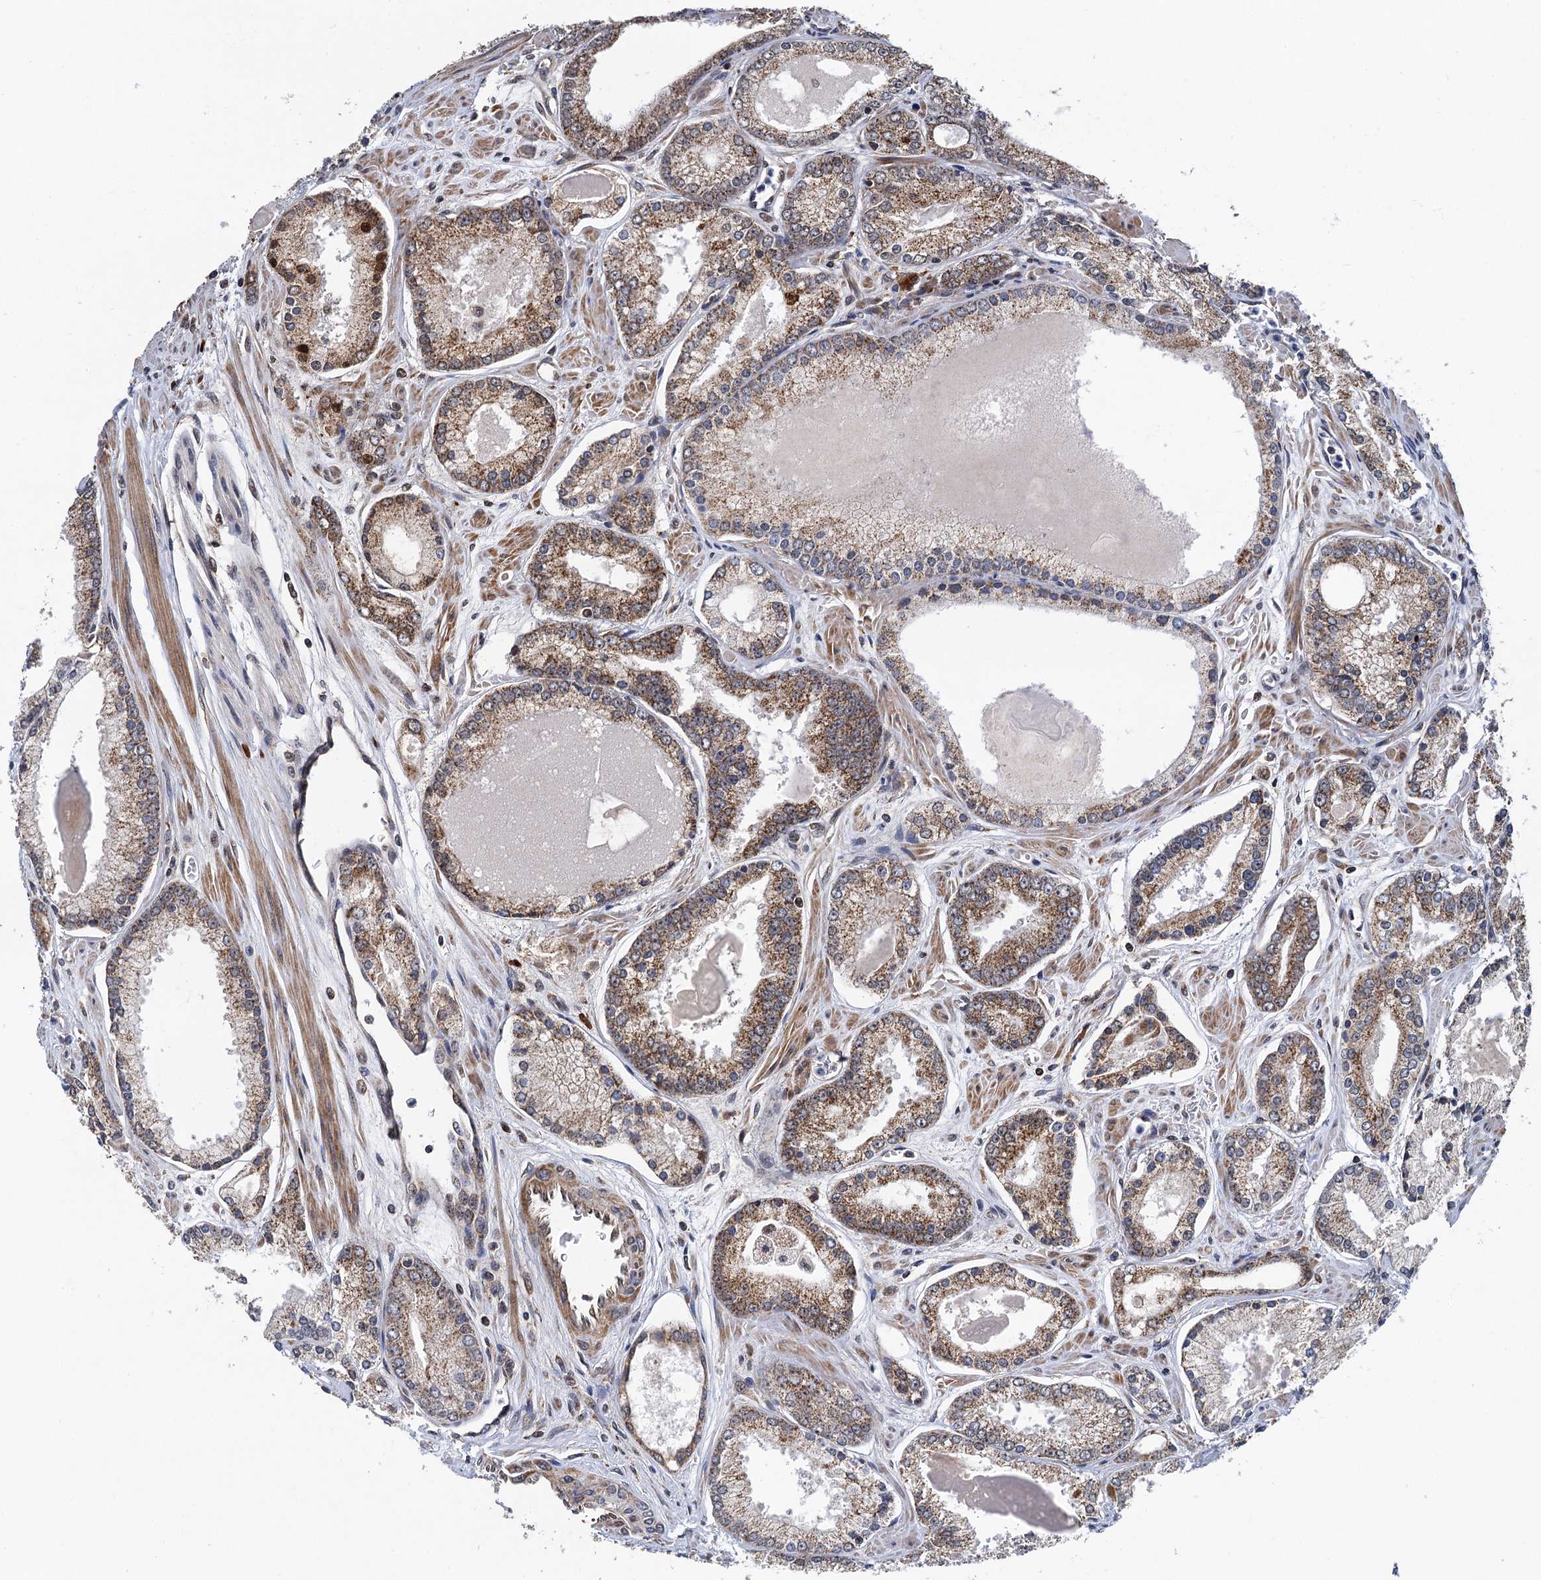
{"staining": {"intensity": "moderate", "quantity": "25%-75%", "location": "cytoplasmic/membranous"}, "tissue": "prostate cancer", "cell_type": "Tumor cells", "image_type": "cancer", "snomed": [{"axis": "morphology", "description": "Adenocarcinoma, Low grade"}, {"axis": "topography", "description": "Prostate"}], "caption": "DAB (3,3'-diaminobenzidine) immunohistochemical staining of prostate low-grade adenocarcinoma shows moderate cytoplasmic/membranous protein staining in about 25%-75% of tumor cells.", "gene": "CMPK2", "patient": {"sex": "male", "age": 54}}